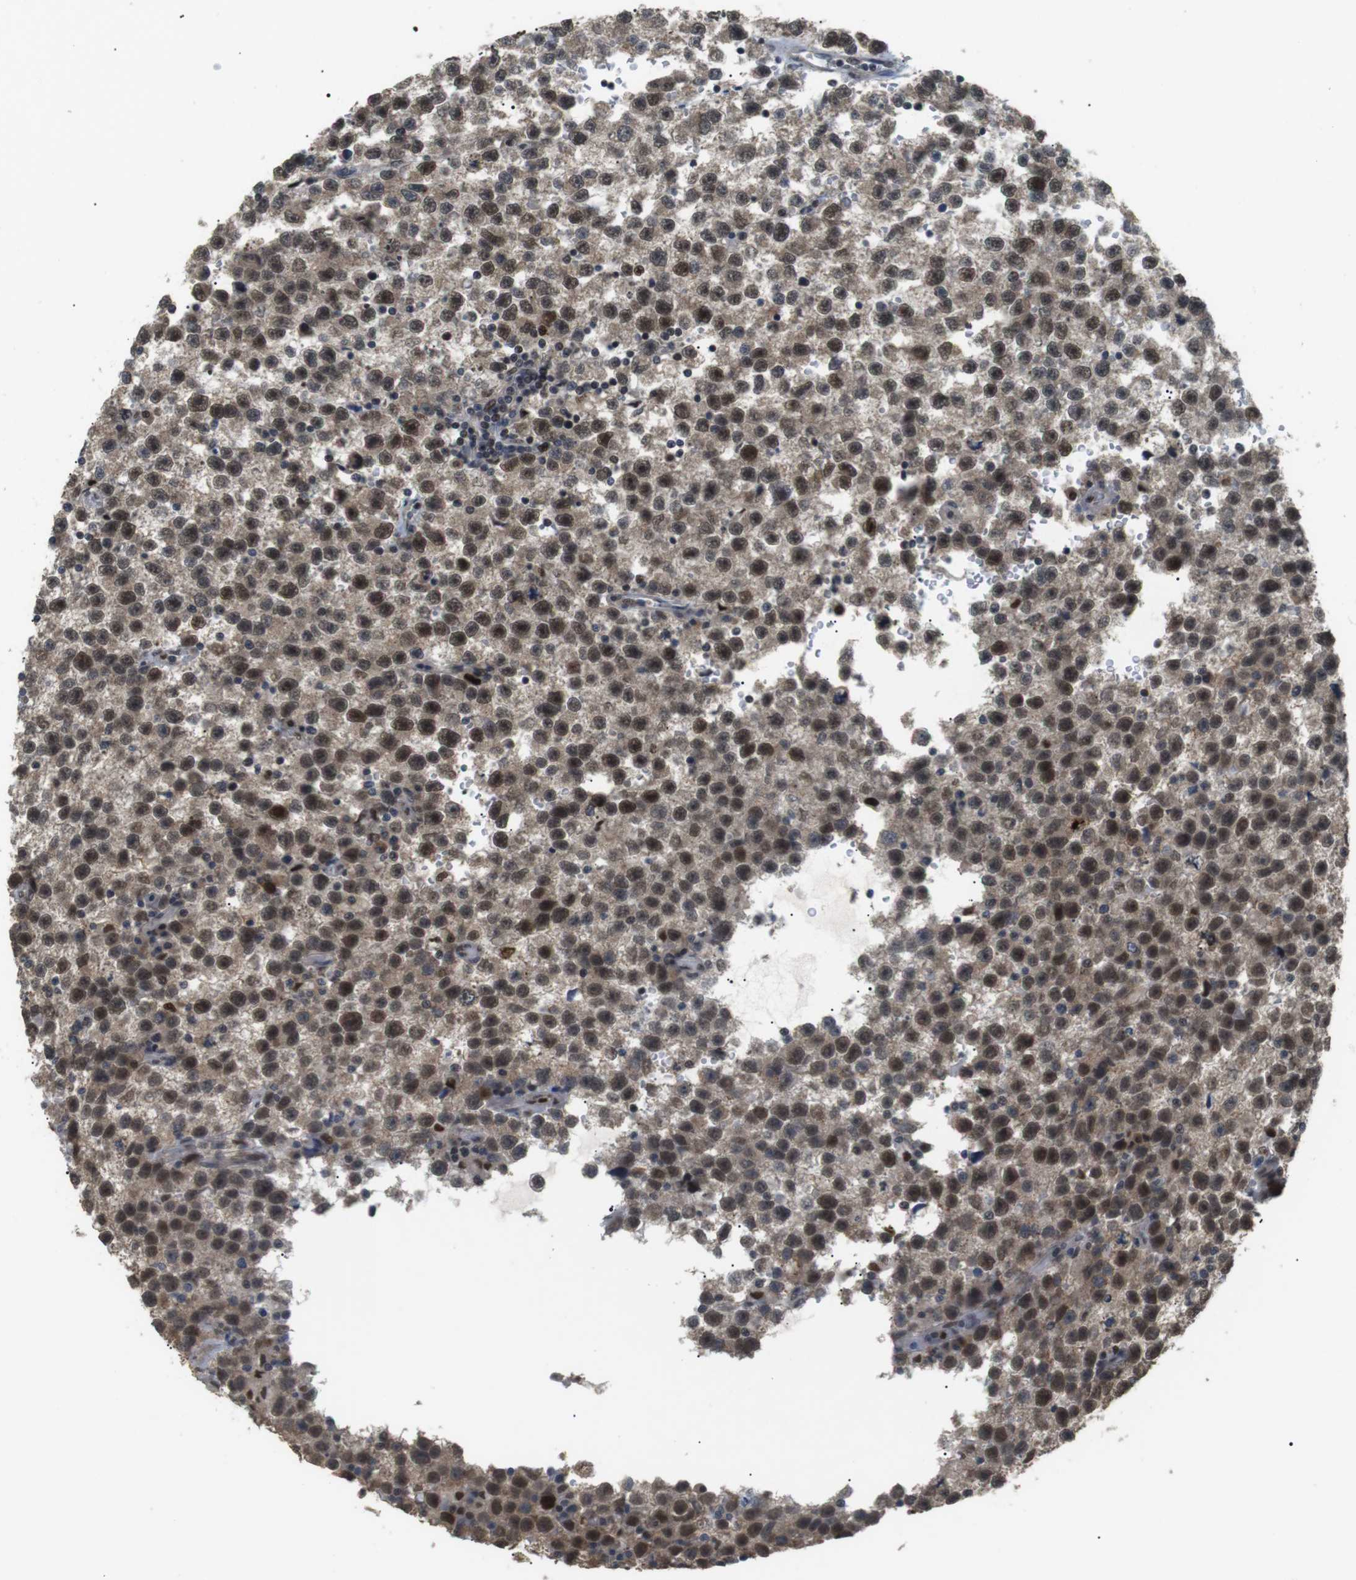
{"staining": {"intensity": "moderate", "quantity": ">75%", "location": "cytoplasmic/membranous,nuclear"}, "tissue": "testis cancer", "cell_type": "Tumor cells", "image_type": "cancer", "snomed": [{"axis": "morphology", "description": "Seminoma, NOS"}, {"axis": "topography", "description": "Testis"}], "caption": "Testis seminoma stained with a protein marker demonstrates moderate staining in tumor cells.", "gene": "ORAI3", "patient": {"sex": "male", "age": 33}}